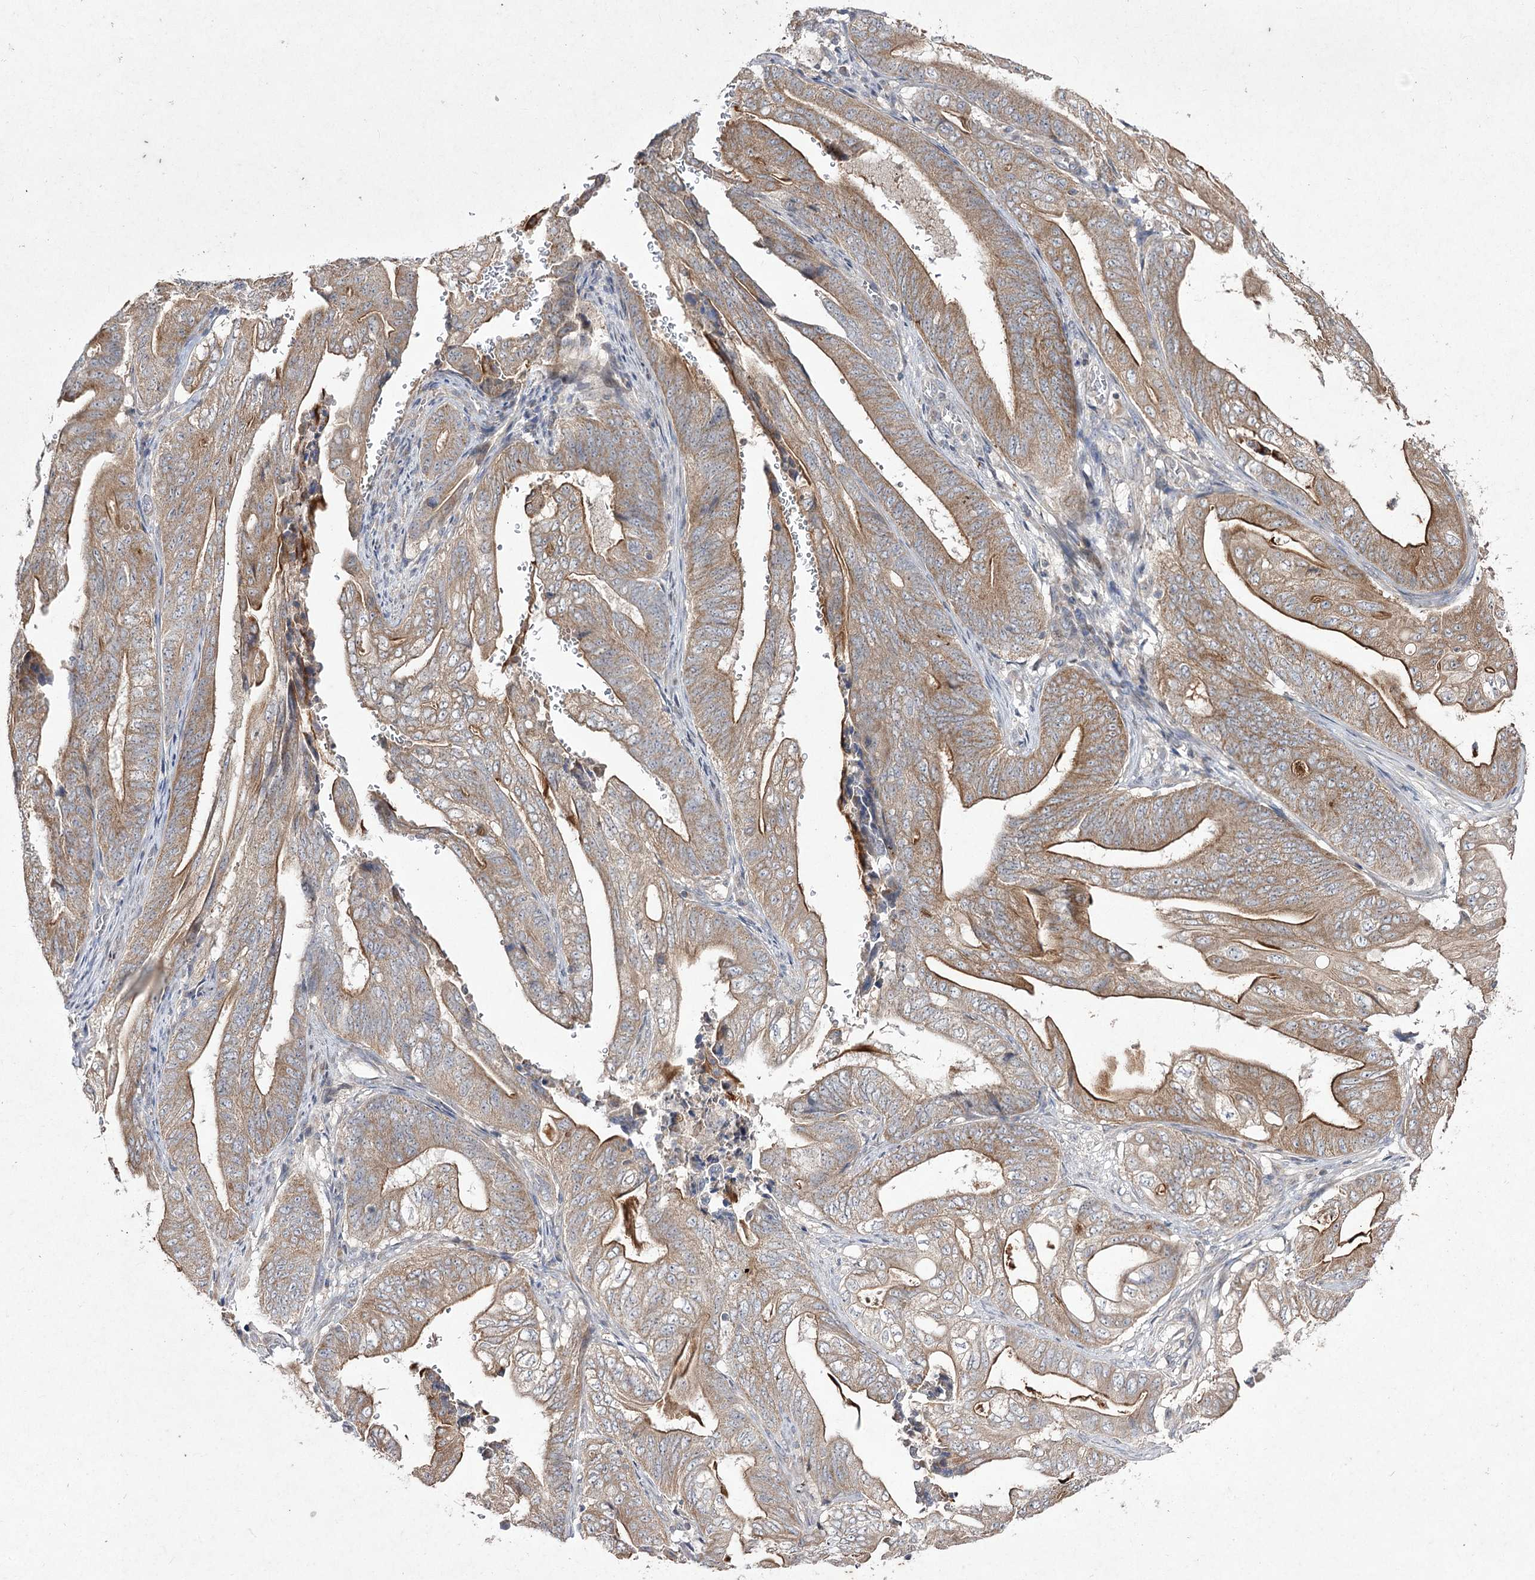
{"staining": {"intensity": "moderate", "quantity": ">75%", "location": "cytoplasmic/membranous"}, "tissue": "stomach cancer", "cell_type": "Tumor cells", "image_type": "cancer", "snomed": [{"axis": "morphology", "description": "Adenocarcinoma, NOS"}, {"axis": "topography", "description": "Stomach"}], "caption": "This is a photomicrograph of immunohistochemistry (IHC) staining of stomach cancer (adenocarcinoma), which shows moderate positivity in the cytoplasmic/membranous of tumor cells.", "gene": "FANCL", "patient": {"sex": "female", "age": 73}}